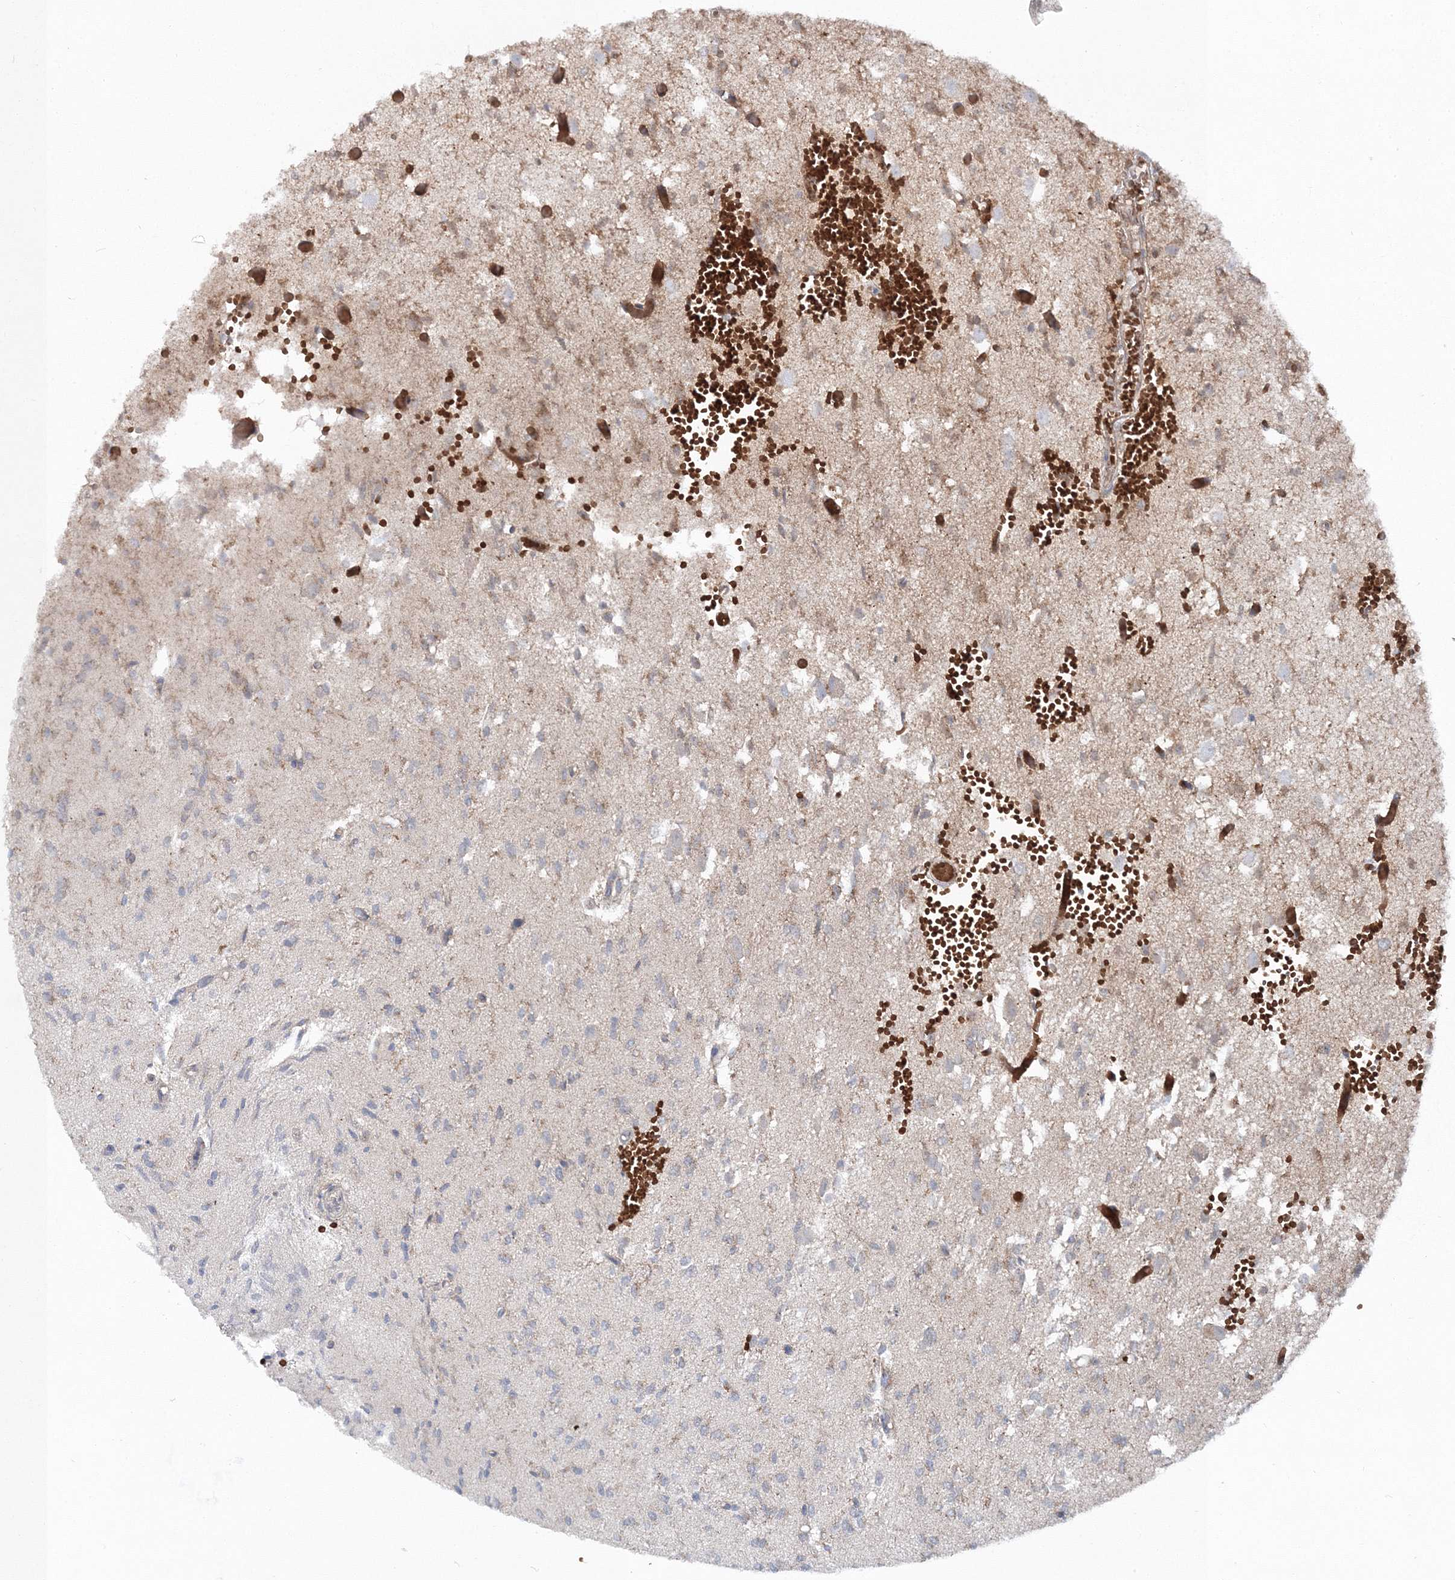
{"staining": {"intensity": "weak", "quantity": "25%-75%", "location": "cytoplasmic/membranous,nuclear"}, "tissue": "glioma", "cell_type": "Tumor cells", "image_type": "cancer", "snomed": [{"axis": "morphology", "description": "Glioma, malignant, High grade"}, {"axis": "topography", "description": "Brain"}], "caption": "Immunohistochemistry (IHC) photomicrograph of human malignant high-grade glioma stained for a protein (brown), which demonstrates low levels of weak cytoplasmic/membranous and nuclear expression in approximately 25%-75% of tumor cells.", "gene": "PCBD2", "patient": {"sex": "female", "age": 59}}